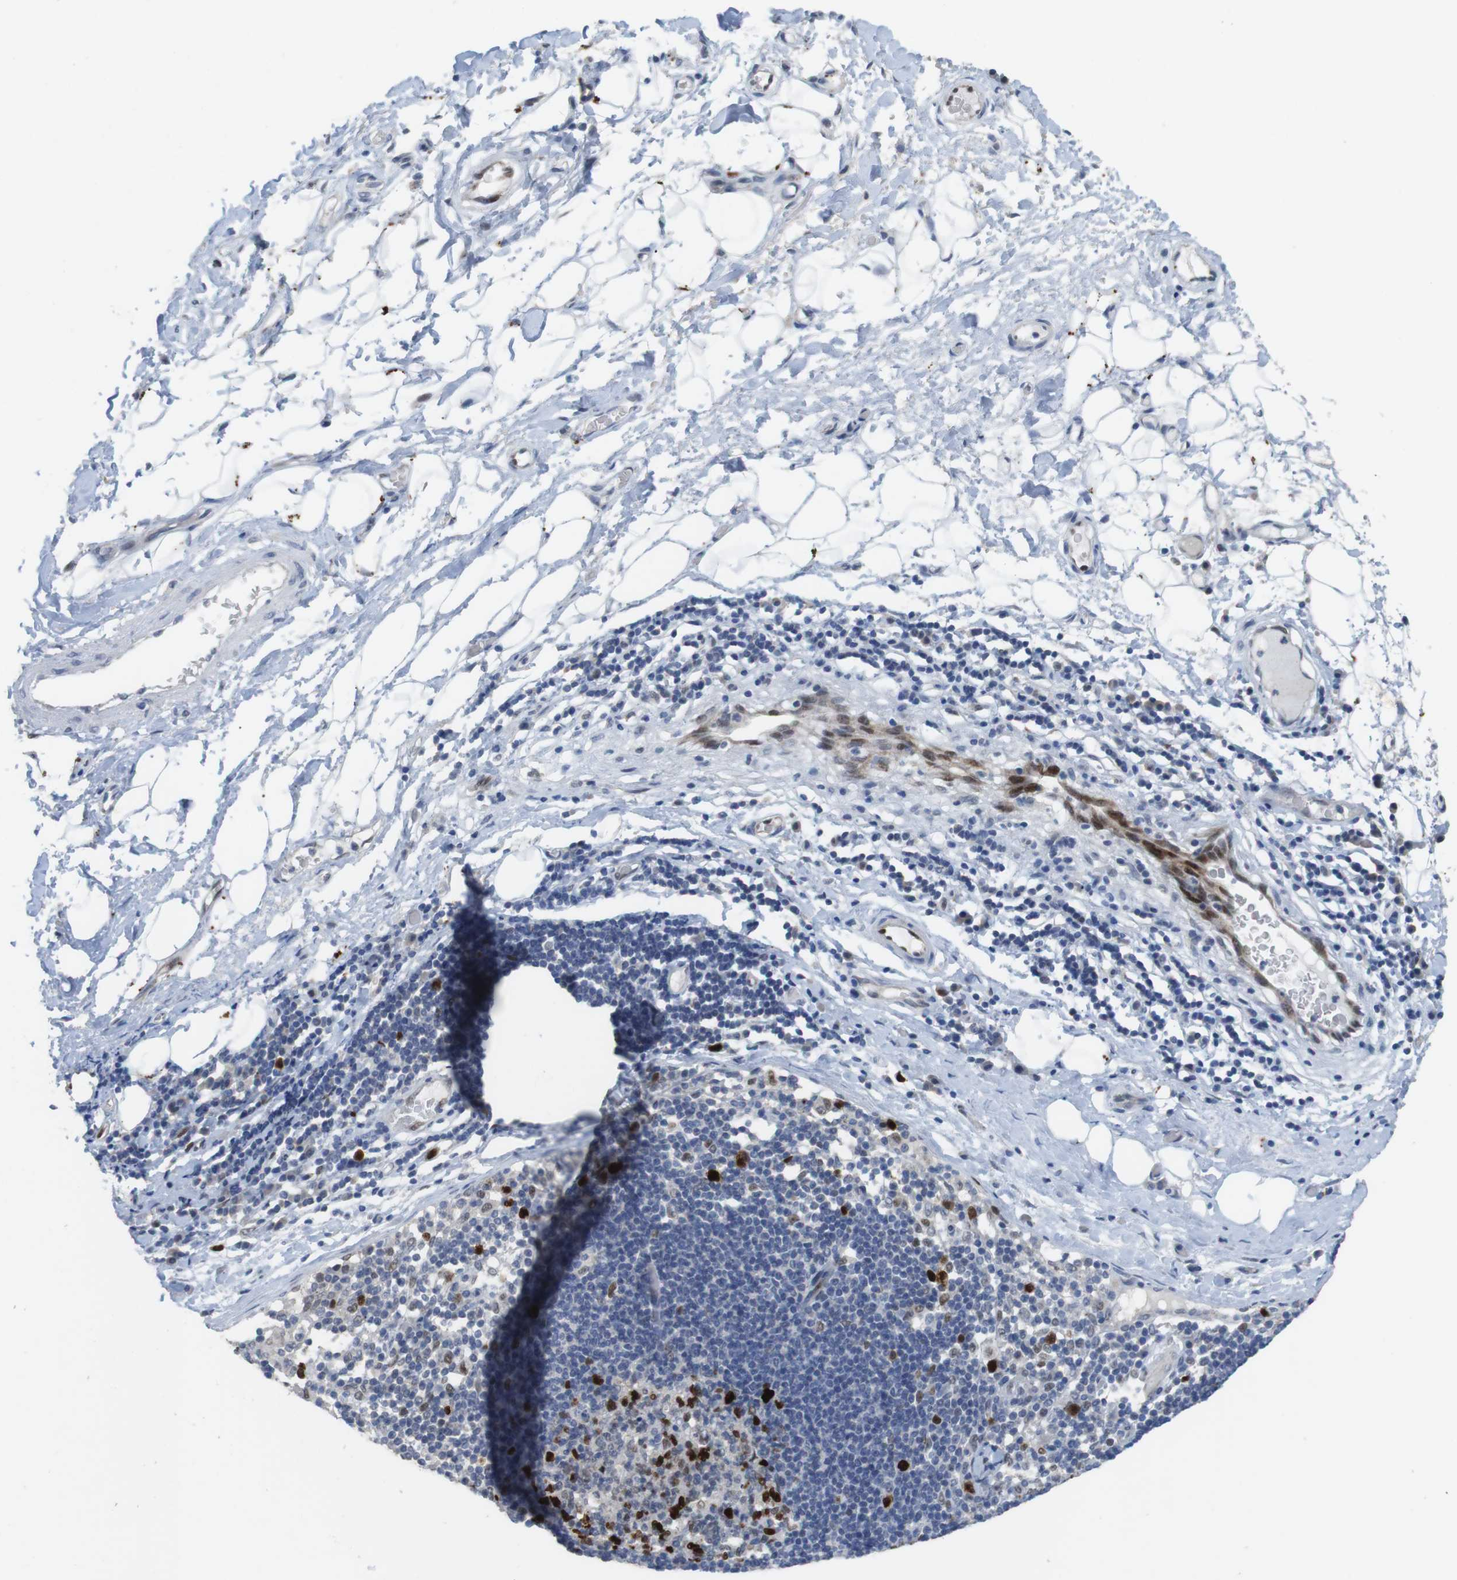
{"staining": {"intensity": "negative", "quantity": "none", "location": "none"}, "tissue": "adipose tissue", "cell_type": "Adipocytes", "image_type": "normal", "snomed": [{"axis": "morphology", "description": "Normal tissue, NOS"}, {"axis": "morphology", "description": "Adenocarcinoma, NOS"}, {"axis": "topography", "description": "Esophagus"}], "caption": "Immunohistochemical staining of unremarkable human adipose tissue exhibits no significant positivity in adipocytes.", "gene": "KPNA2", "patient": {"sex": "male", "age": 62}}